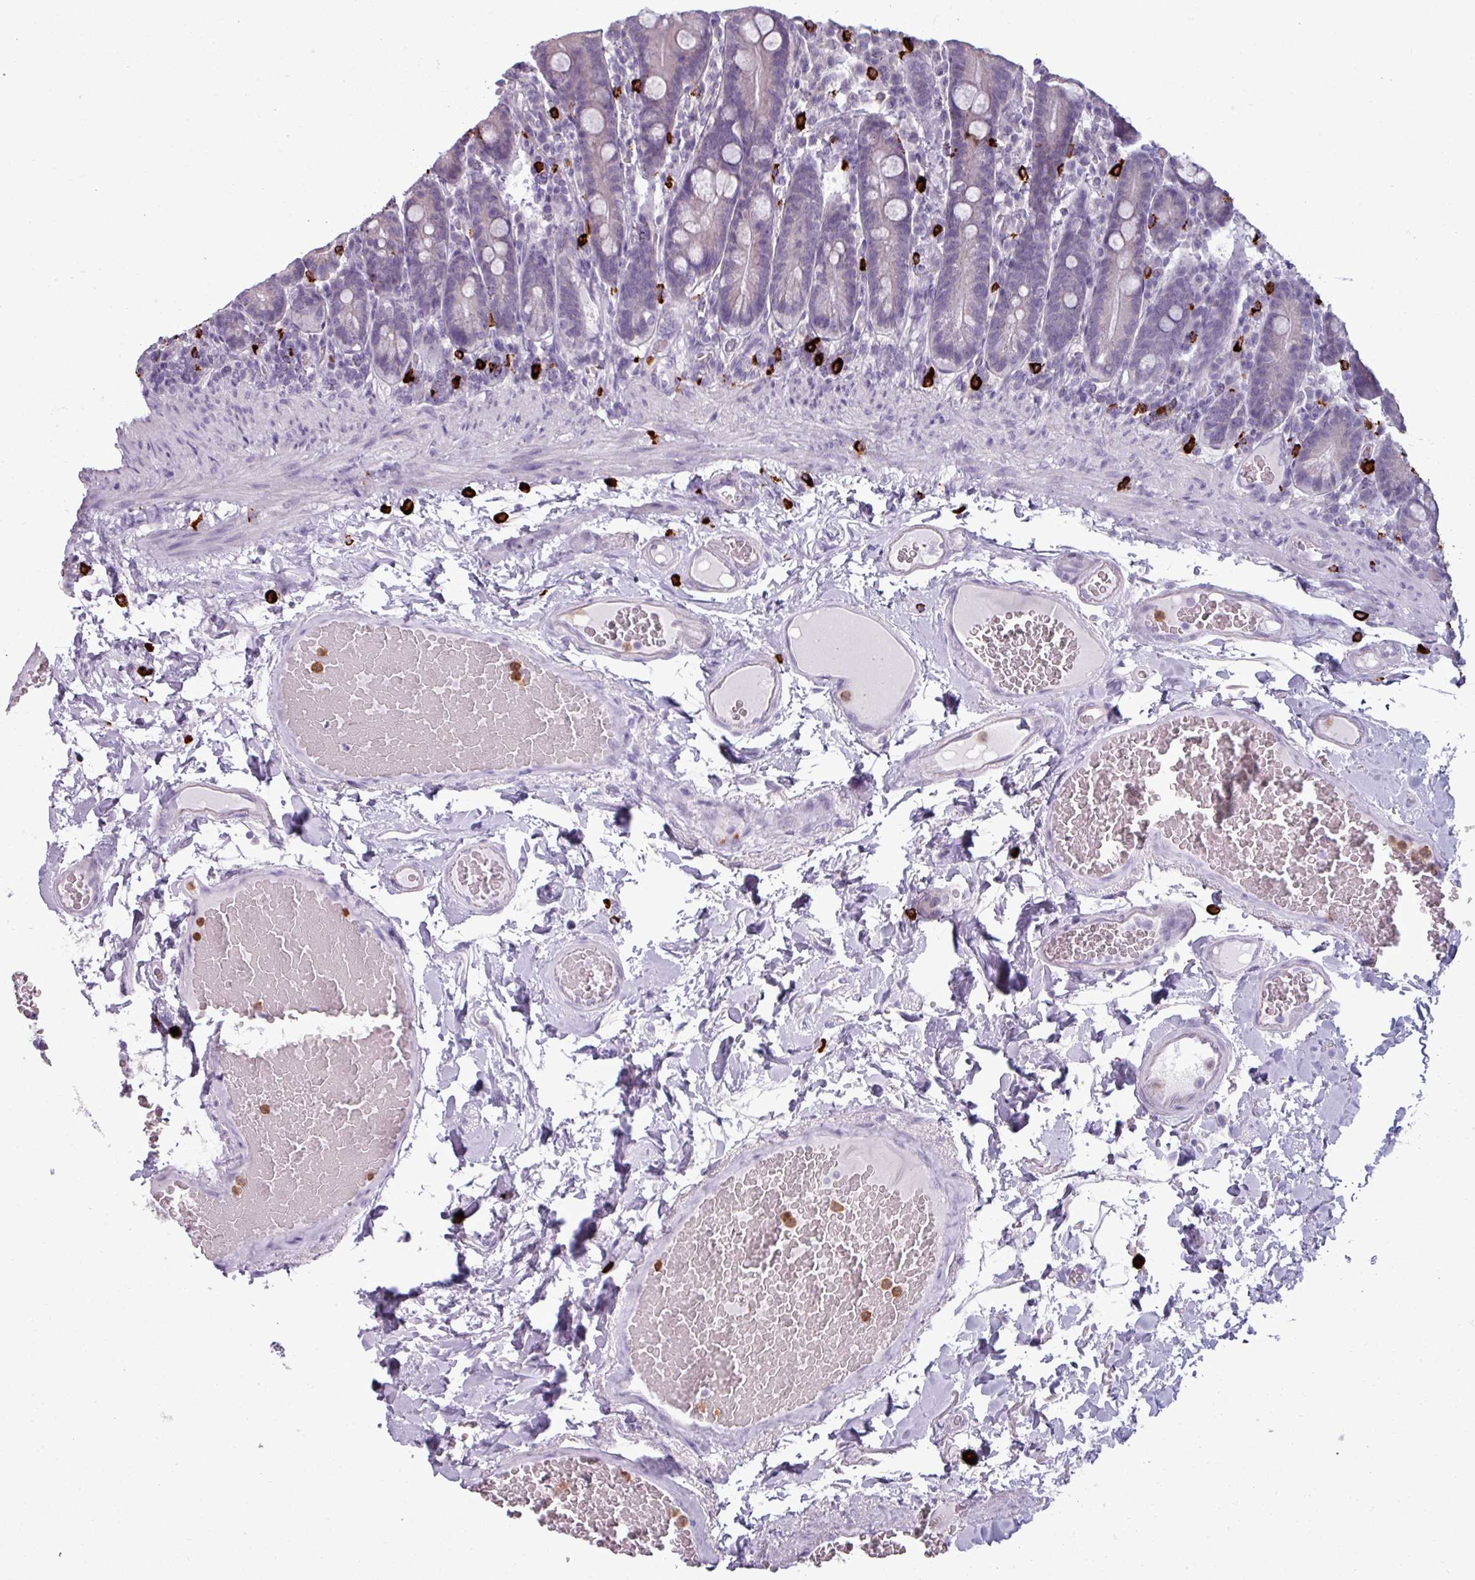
{"staining": {"intensity": "negative", "quantity": "none", "location": "none"}, "tissue": "duodenum", "cell_type": "Glandular cells", "image_type": "normal", "snomed": [{"axis": "morphology", "description": "Normal tissue, NOS"}, {"axis": "topography", "description": "Duodenum"}], "caption": "High power microscopy image of an IHC histopathology image of benign duodenum, revealing no significant expression in glandular cells. The staining is performed using DAB brown chromogen with nuclei counter-stained in using hematoxylin.", "gene": "TRIM39", "patient": {"sex": "female", "age": 62}}